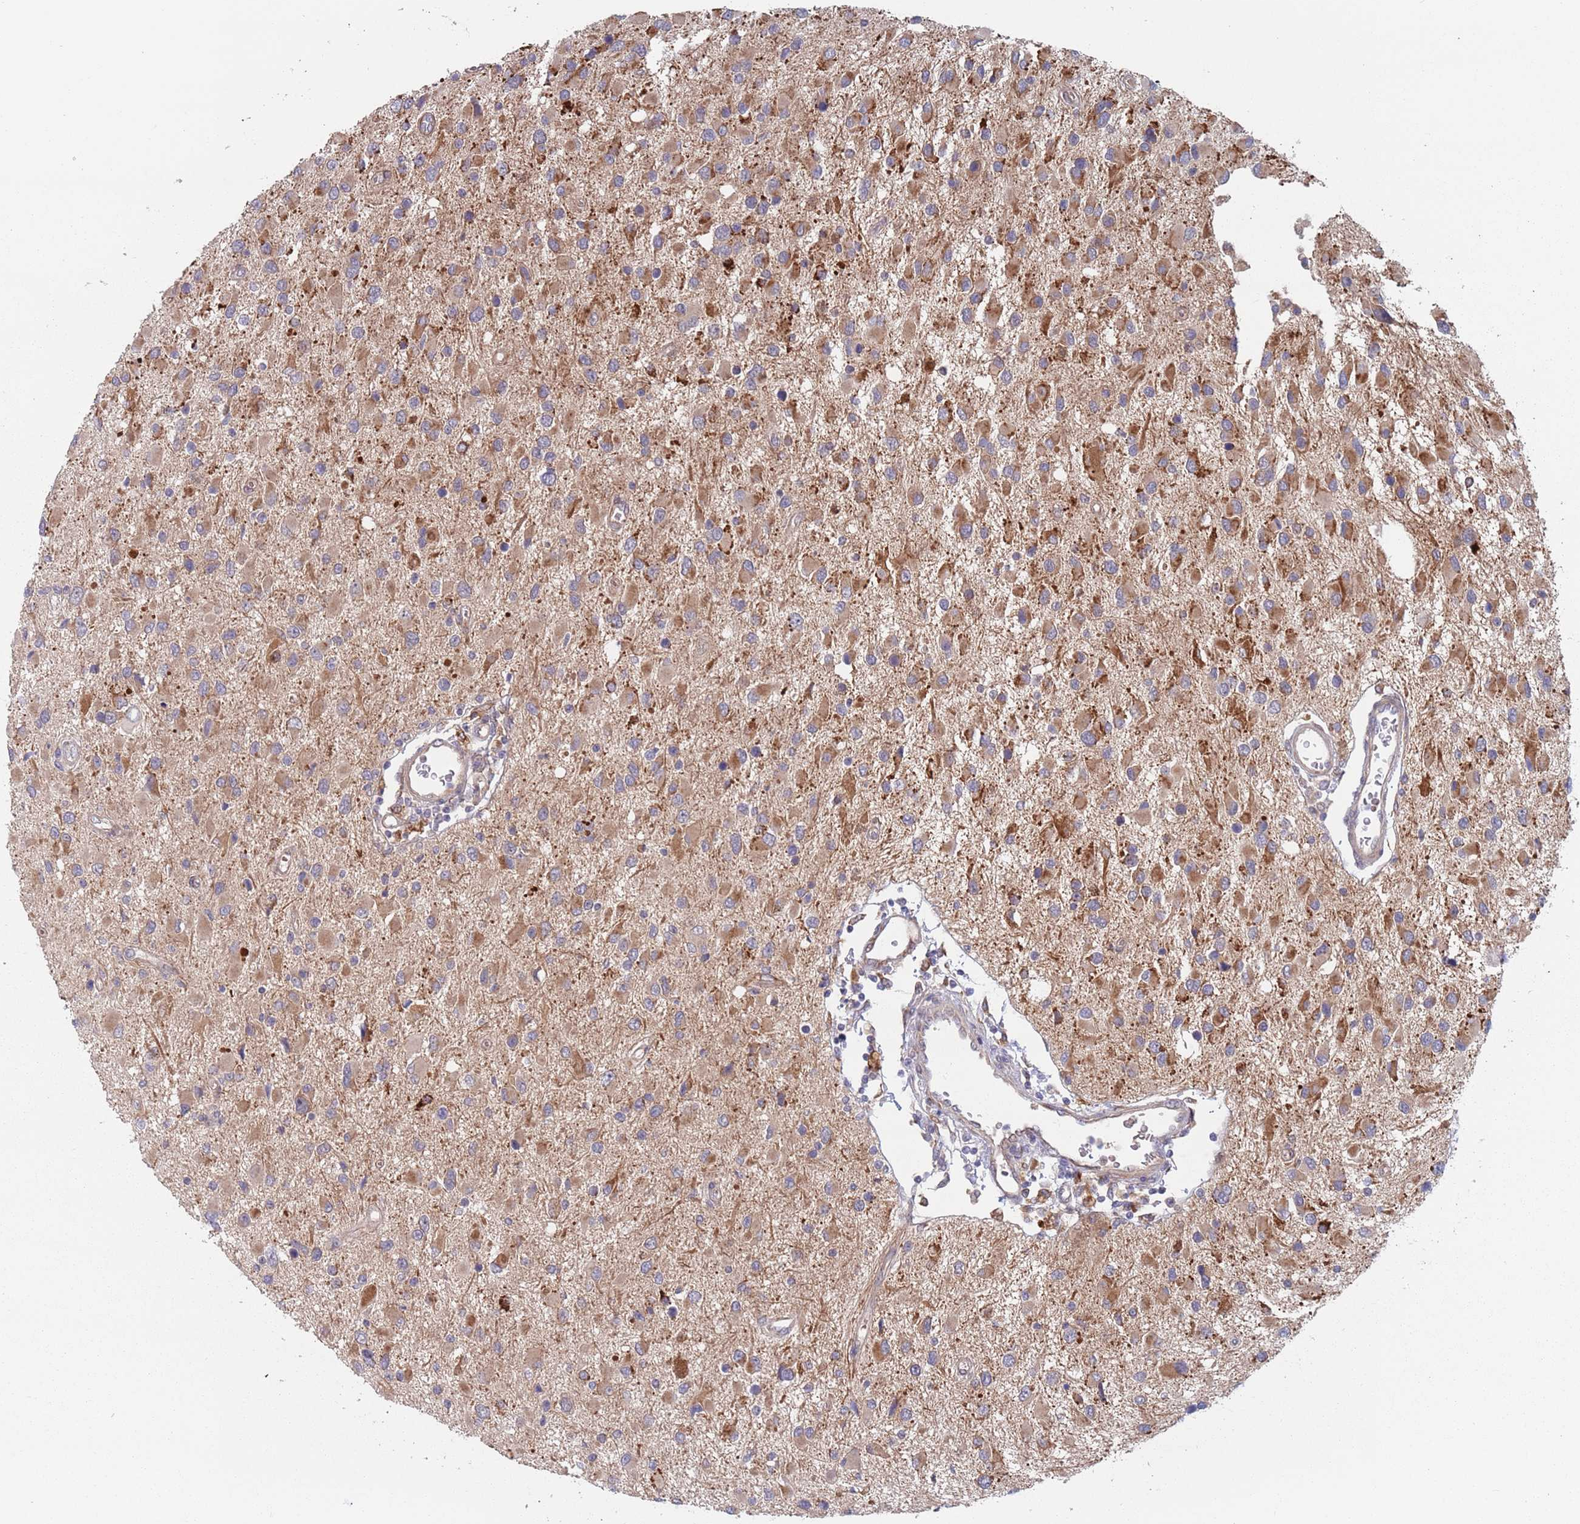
{"staining": {"intensity": "moderate", "quantity": ">75%", "location": "cytoplasmic/membranous"}, "tissue": "glioma", "cell_type": "Tumor cells", "image_type": "cancer", "snomed": [{"axis": "morphology", "description": "Glioma, malignant, High grade"}, {"axis": "topography", "description": "Brain"}], "caption": "Moderate cytoplasmic/membranous staining is identified in about >75% of tumor cells in malignant high-grade glioma.", "gene": "ZNF140", "patient": {"sex": "male", "age": 53}}